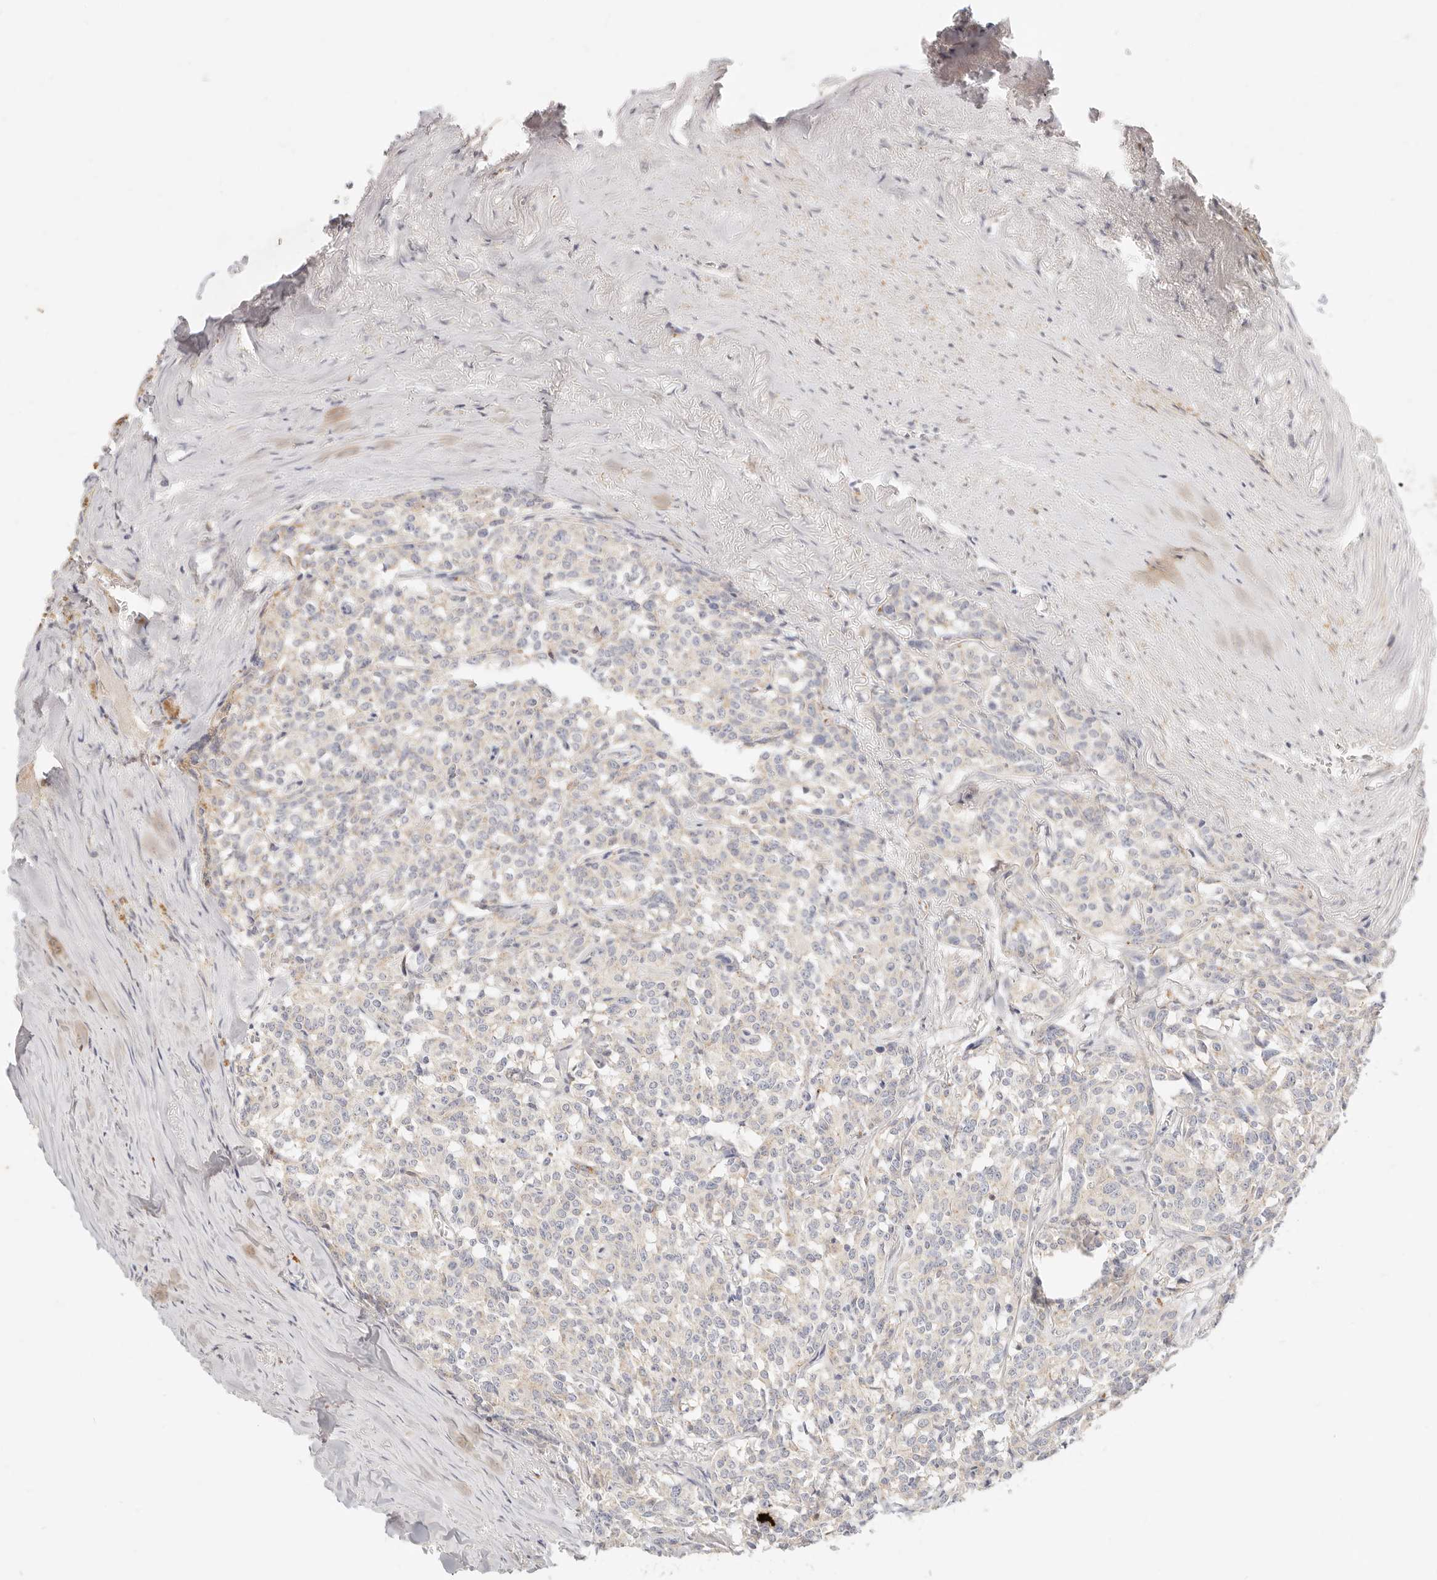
{"staining": {"intensity": "negative", "quantity": "none", "location": "none"}, "tissue": "carcinoid", "cell_type": "Tumor cells", "image_type": "cancer", "snomed": [{"axis": "morphology", "description": "Carcinoid, malignant, NOS"}, {"axis": "topography", "description": "Lung"}], "caption": "This is an immunohistochemistry (IHC) photomicrograph of carcinoid (malignant). There is no positivity in tumor cells.", "gene": "ACOX1", "patient": {"sex": "female", "age": 46}}